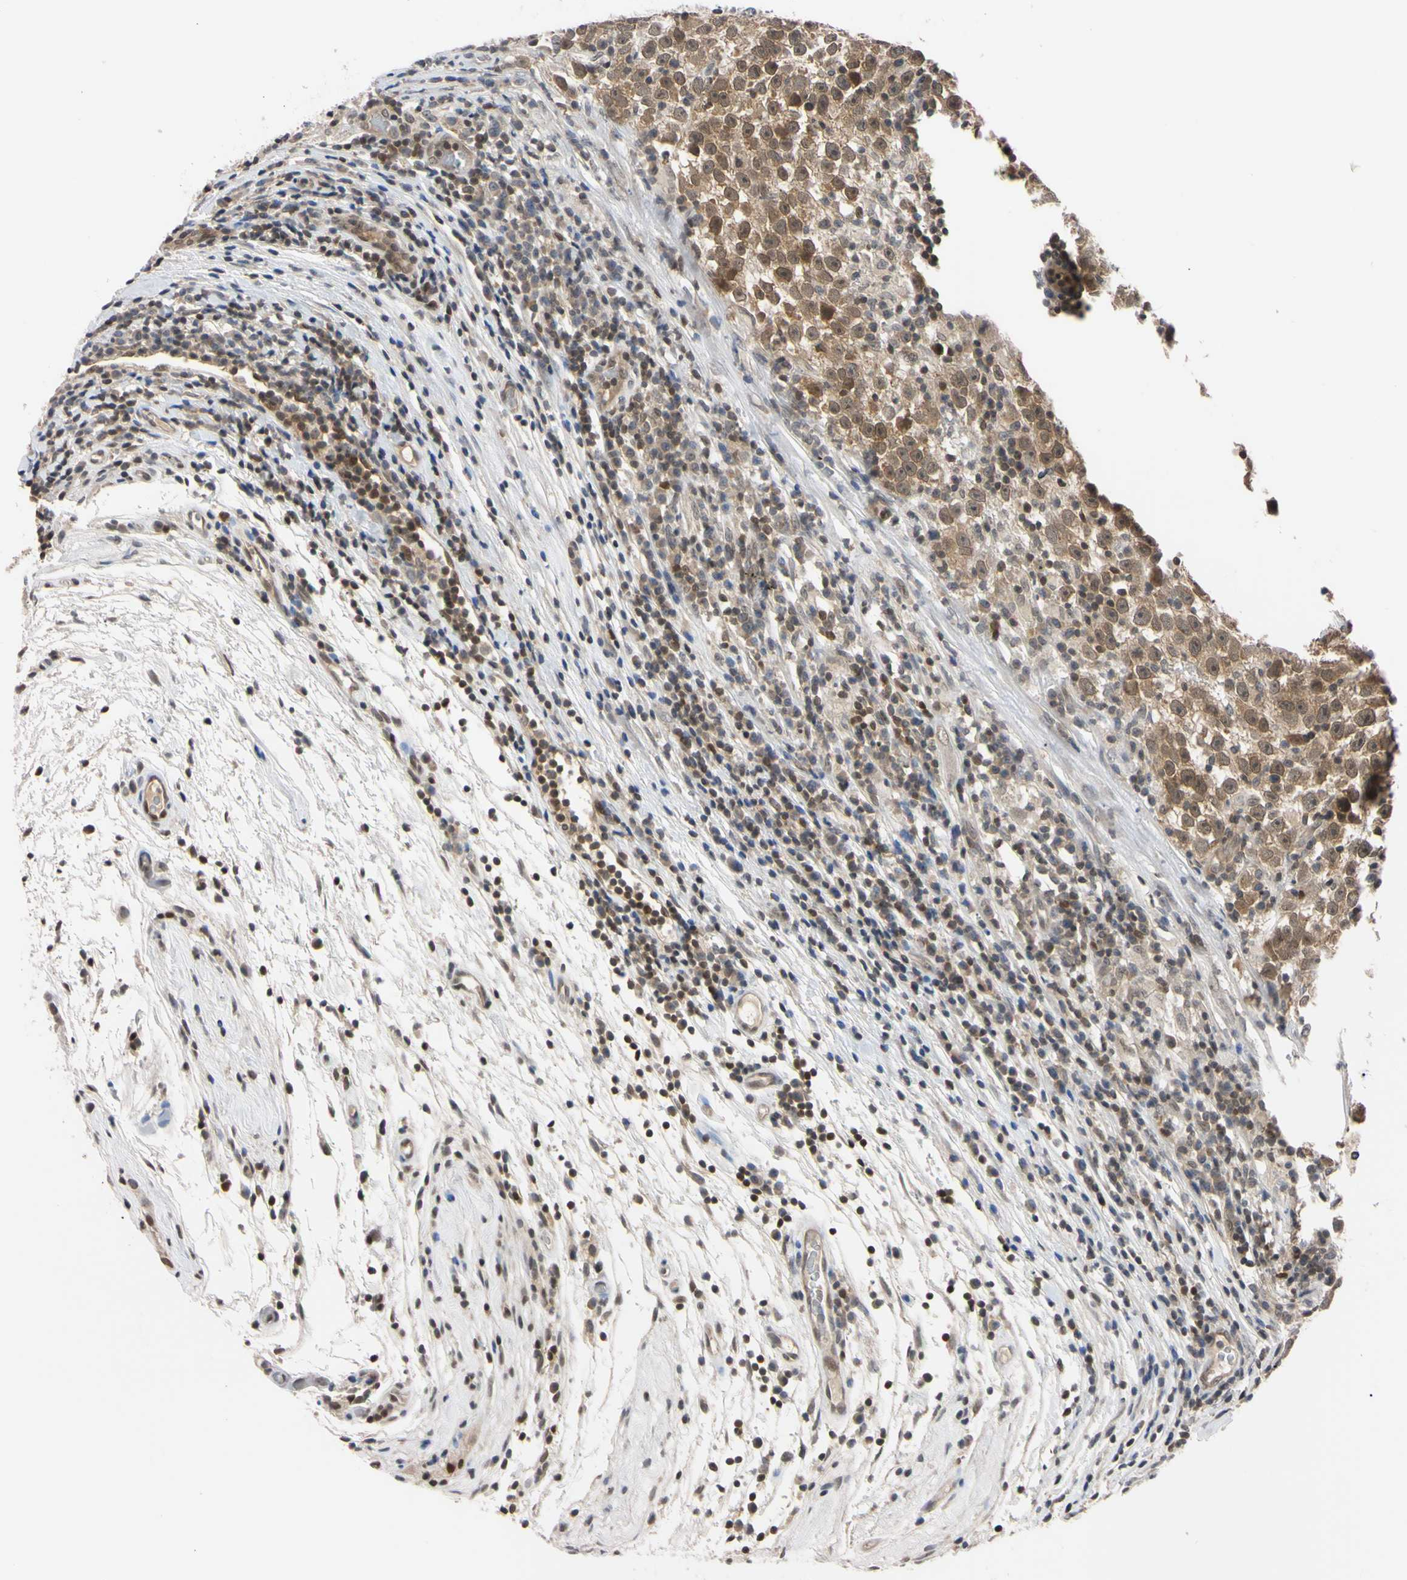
{"staining": {"intensity": "weak", "quantity": ">75%", "location": "cytoplasmic/membranous,nuclear"}, "tissue": "testis cancer", "cell_type": "Tumor cells", "image_type": "cancer", "snomed": [{"axis": "morphology", "description": "Seminoma, NOS"}, {"axis": "topography", "description": "Testis"}], "caption": "Tumor cells demonstrate low levels of weak cytoplasmic/membranous and nuclear expression in approximately >75% of cells in seminoma (testis).", "gene": "UBE2I", "patient": {"sex": "male", "age": 43}}